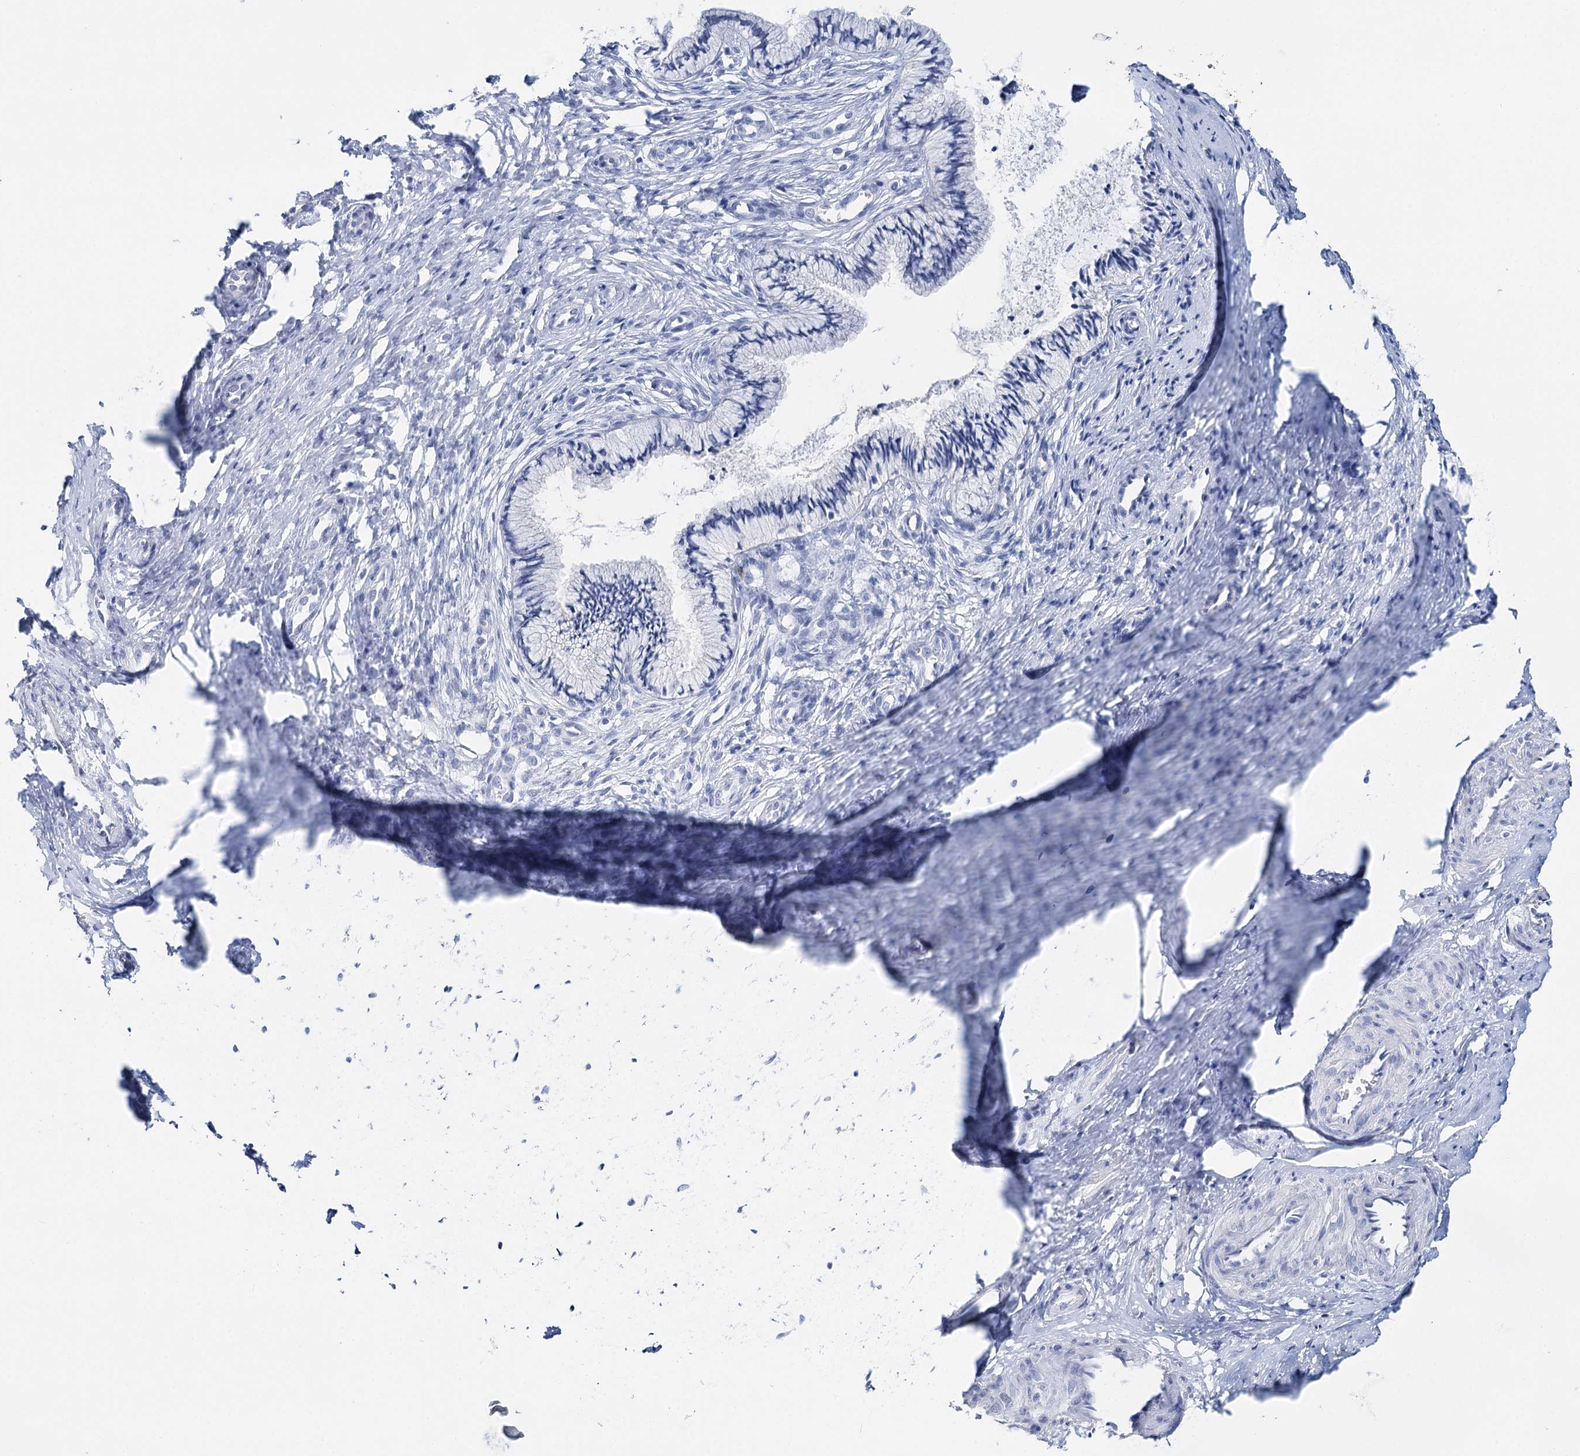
{"staining": {"intensity": "negative", "quantity": "none", "location": "none"}, "tissue": "cervix", "cell_type": "Glandular cells", "image_type": "normal", "snomed": [{"axis": "morphology", "description": "Normal tissue, NOS"}, {"axis": "topography", "description": "Cervix"}], "caption": "Immunohistochemistry of benign cervix reveals no expression in glandular cells.", "gene": "CEACAM8", "patient": {"sex": "female", "age": 36}}